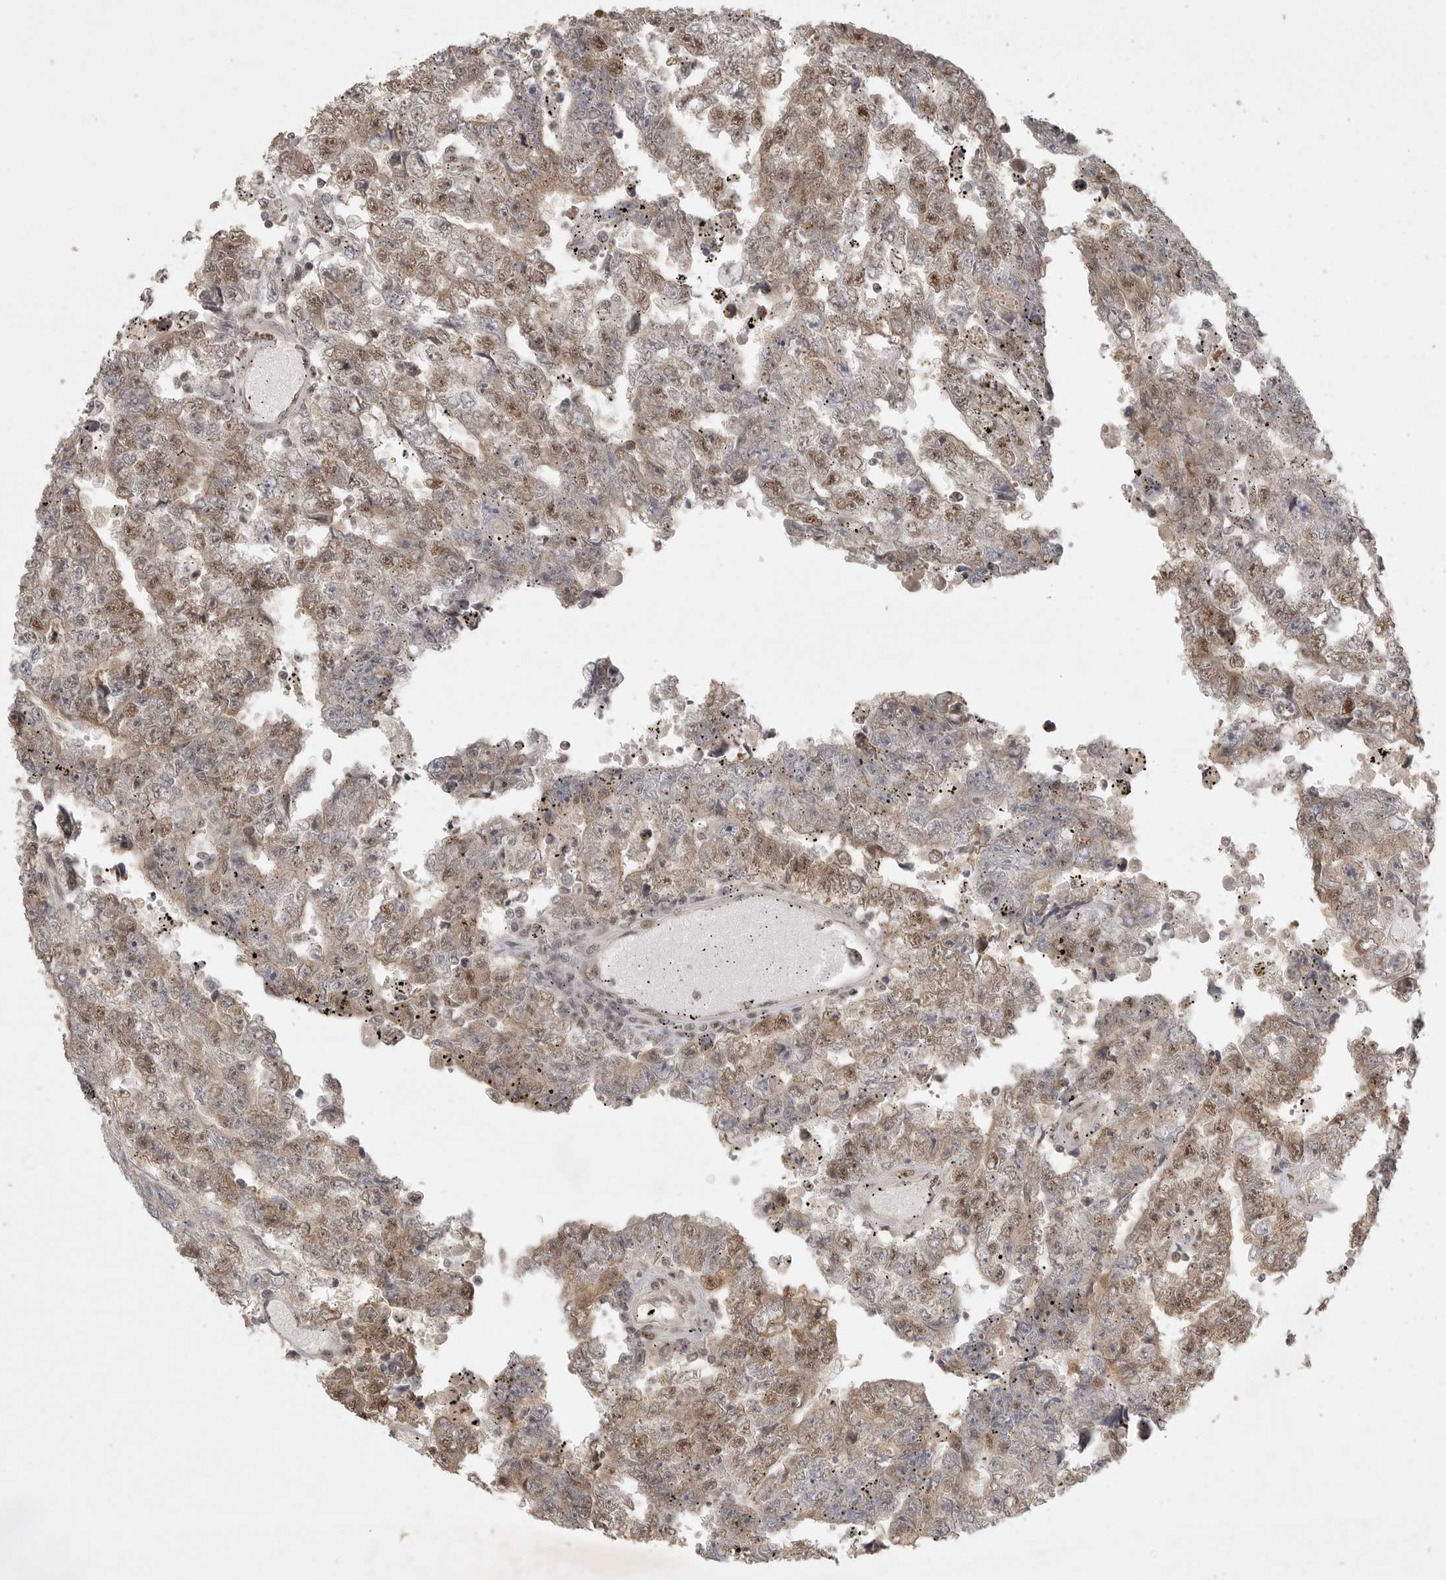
{"staining": {"intensity": "moderate", "quantity": ">75%", "location": "cytoplasmic/membranous,nuclear"}, "tissue": "testis cancer", "cell_type": "Tumor cells", "image_type": "cancer", "snomed": [{"axis": "morphology", "description": "Carcinoma, Embryonal, NOS"}, {"axis": "topography", "description": "Testis"}], "caption": "Protein positivity by IHC exhibits moderate cytoplasmic/membranous and nuclear positivity in approximately >75% of tumor cells in embryonal carcinoma (testis).", "gene": "POMP", "patient": {"sex": "male", "age": 25}}